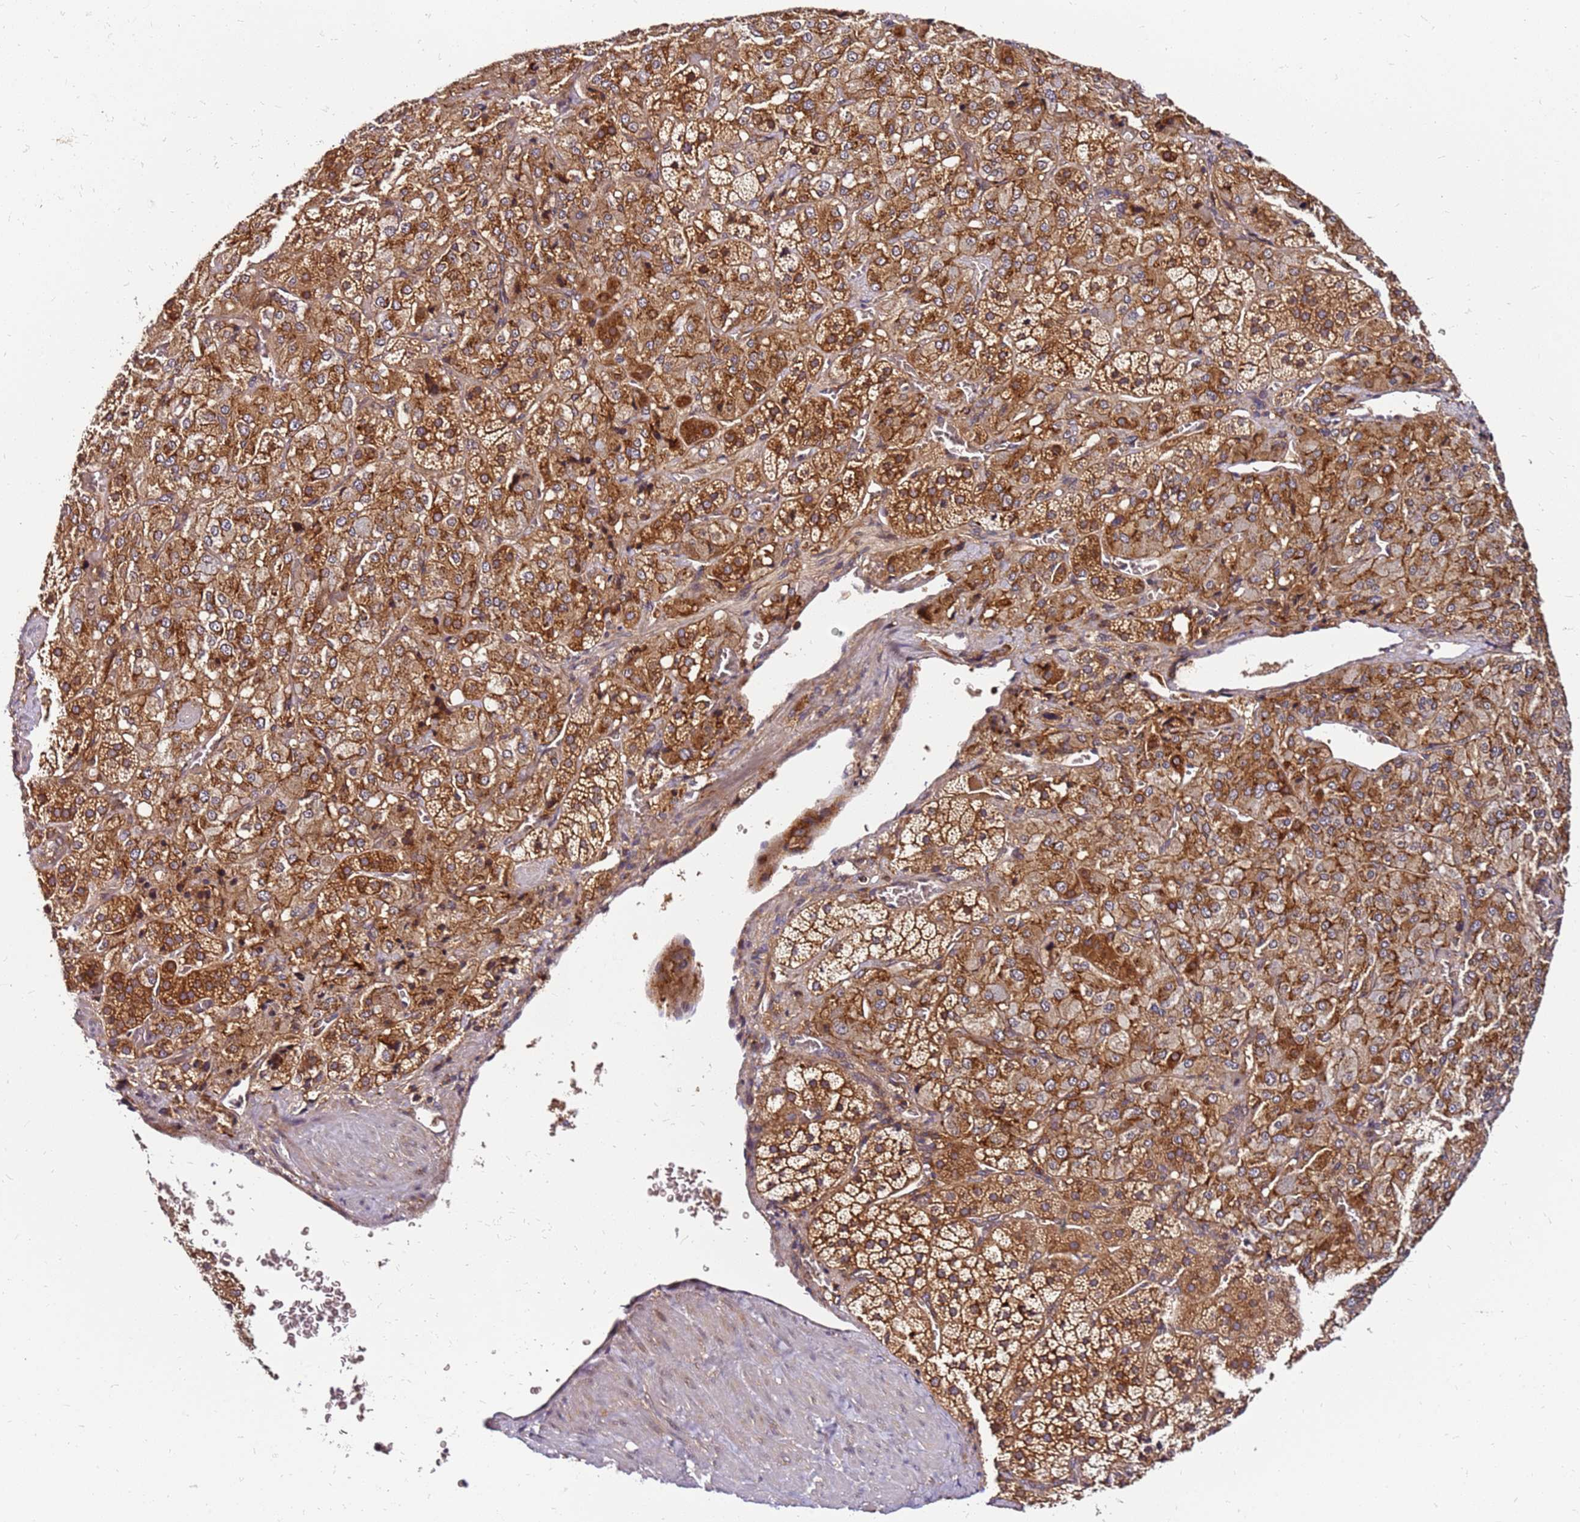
{"staining": {"intensity": "strong", "quantity": ">75%", "location": "cytoplasmic/membranous"}, "tissue": "adrenal gland", "cell_type": "Glandular cells", "image_type": "normal", "snomed": [{"axis": "morphology", "description": "Normal tissue, NOS"}, {"axis": "topography", "description": "Adrenal gland"}], "caption": "Brown immunohistochemical staining in benign adrenal gland reveals strong cytoplasmic/membranous expression in about >75% of glandular cells. Immunohistochemistry (ihc) stains the protein of interest in brown and the nuclei are stained blue.", "gene": "PIH1D1", "patient": {"sex": "female", "age": 44}}